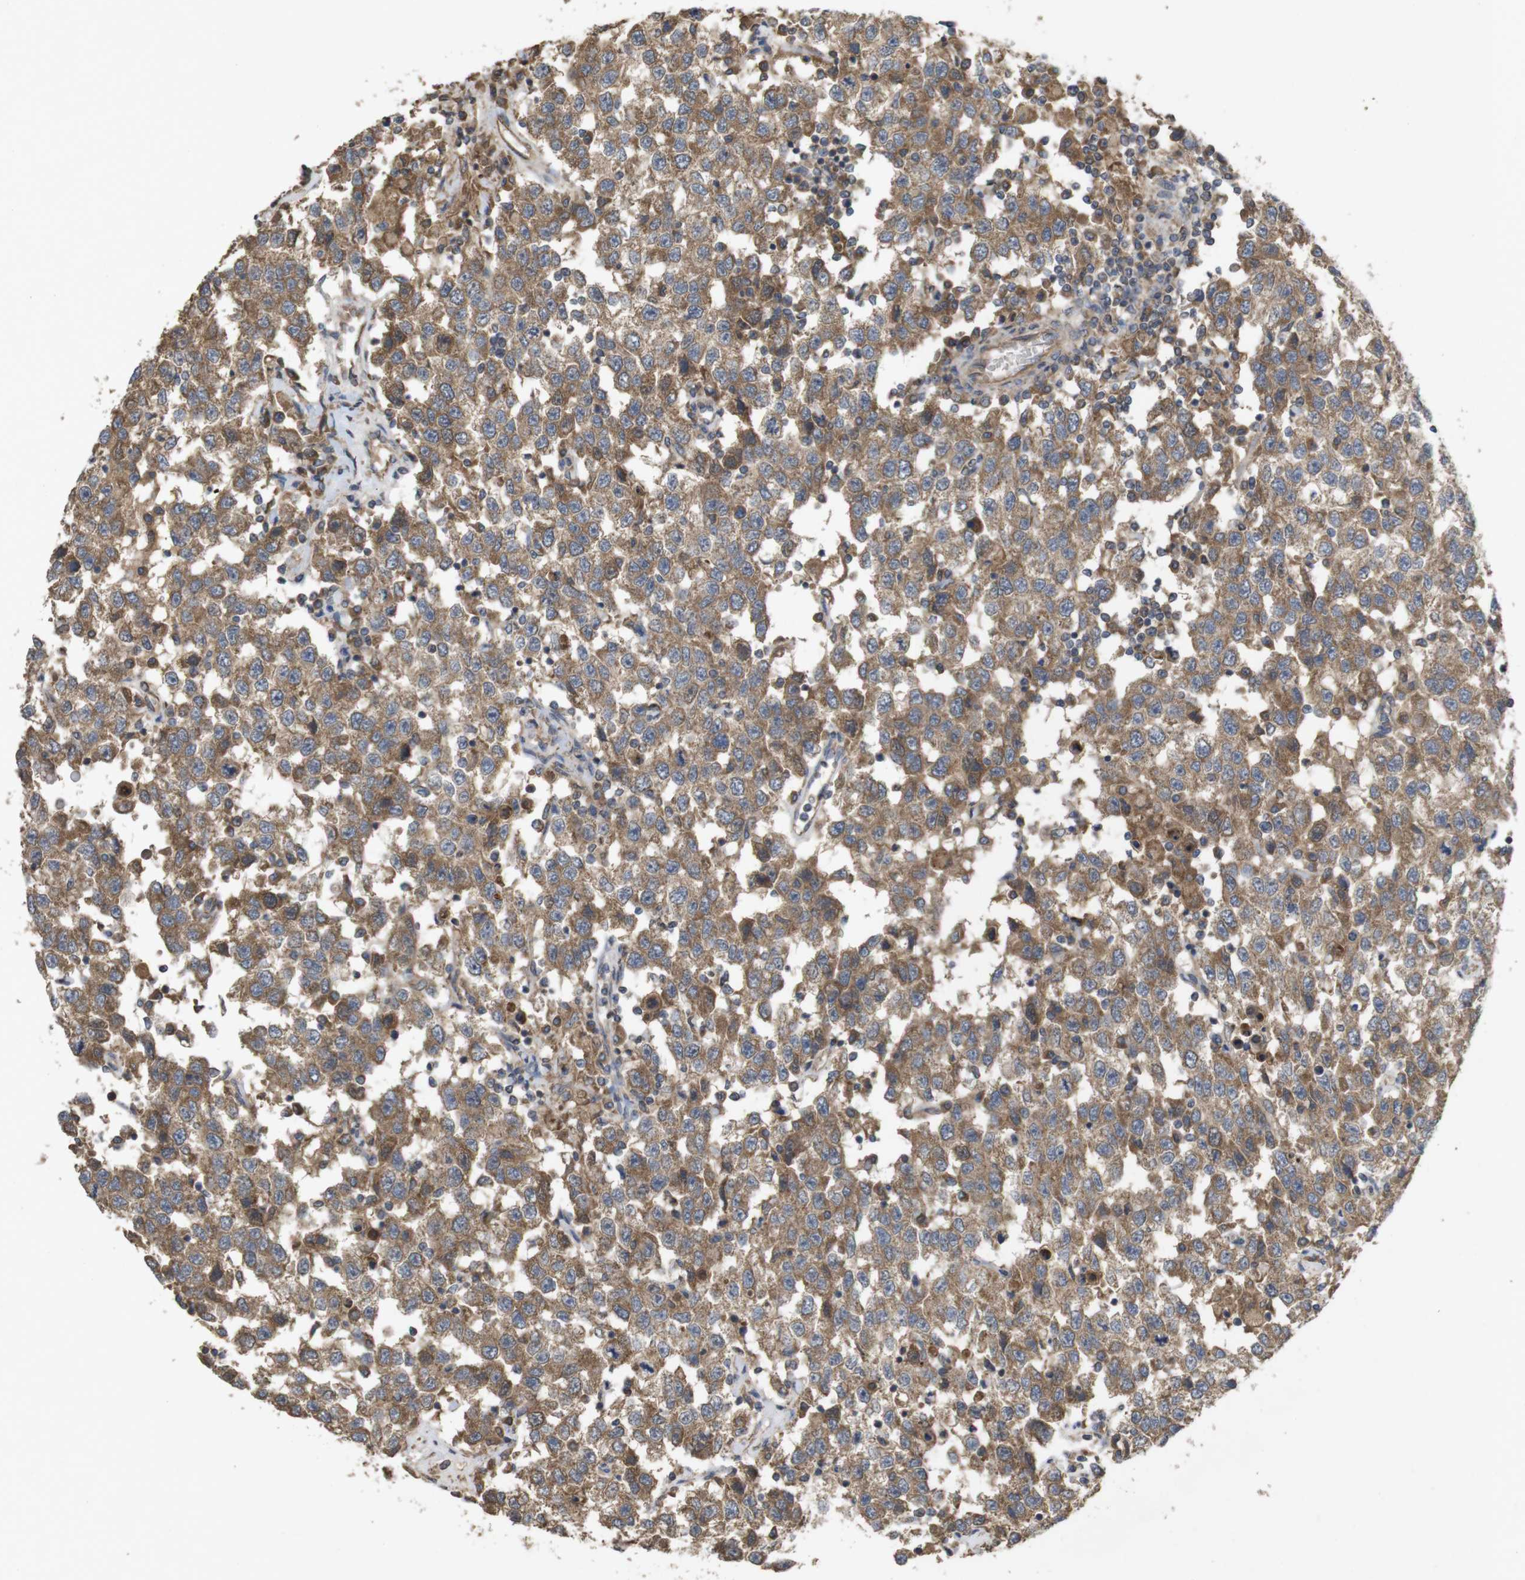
{"staining": {"intensity": "moderate", "quantity": ">75%", "location": "cytoplasmic/membranous"}, "tissue": "testis cancer", "cell_type": "Tumor cells", "image_type": "cancer", "snomed": [{"axis": "morphology", "description": "Seminoma, NOS"}, {"axis": "topography", "description": "Testis"}], "caption": "Testis seminoma tissue demonstrates moderate cytoplasmic/membranous expression in approximately >75% of tumor cells, visualized by immunohistochemistry.", "gene": "KCNS3", "patient": {"sex": "male", "age": 41}}